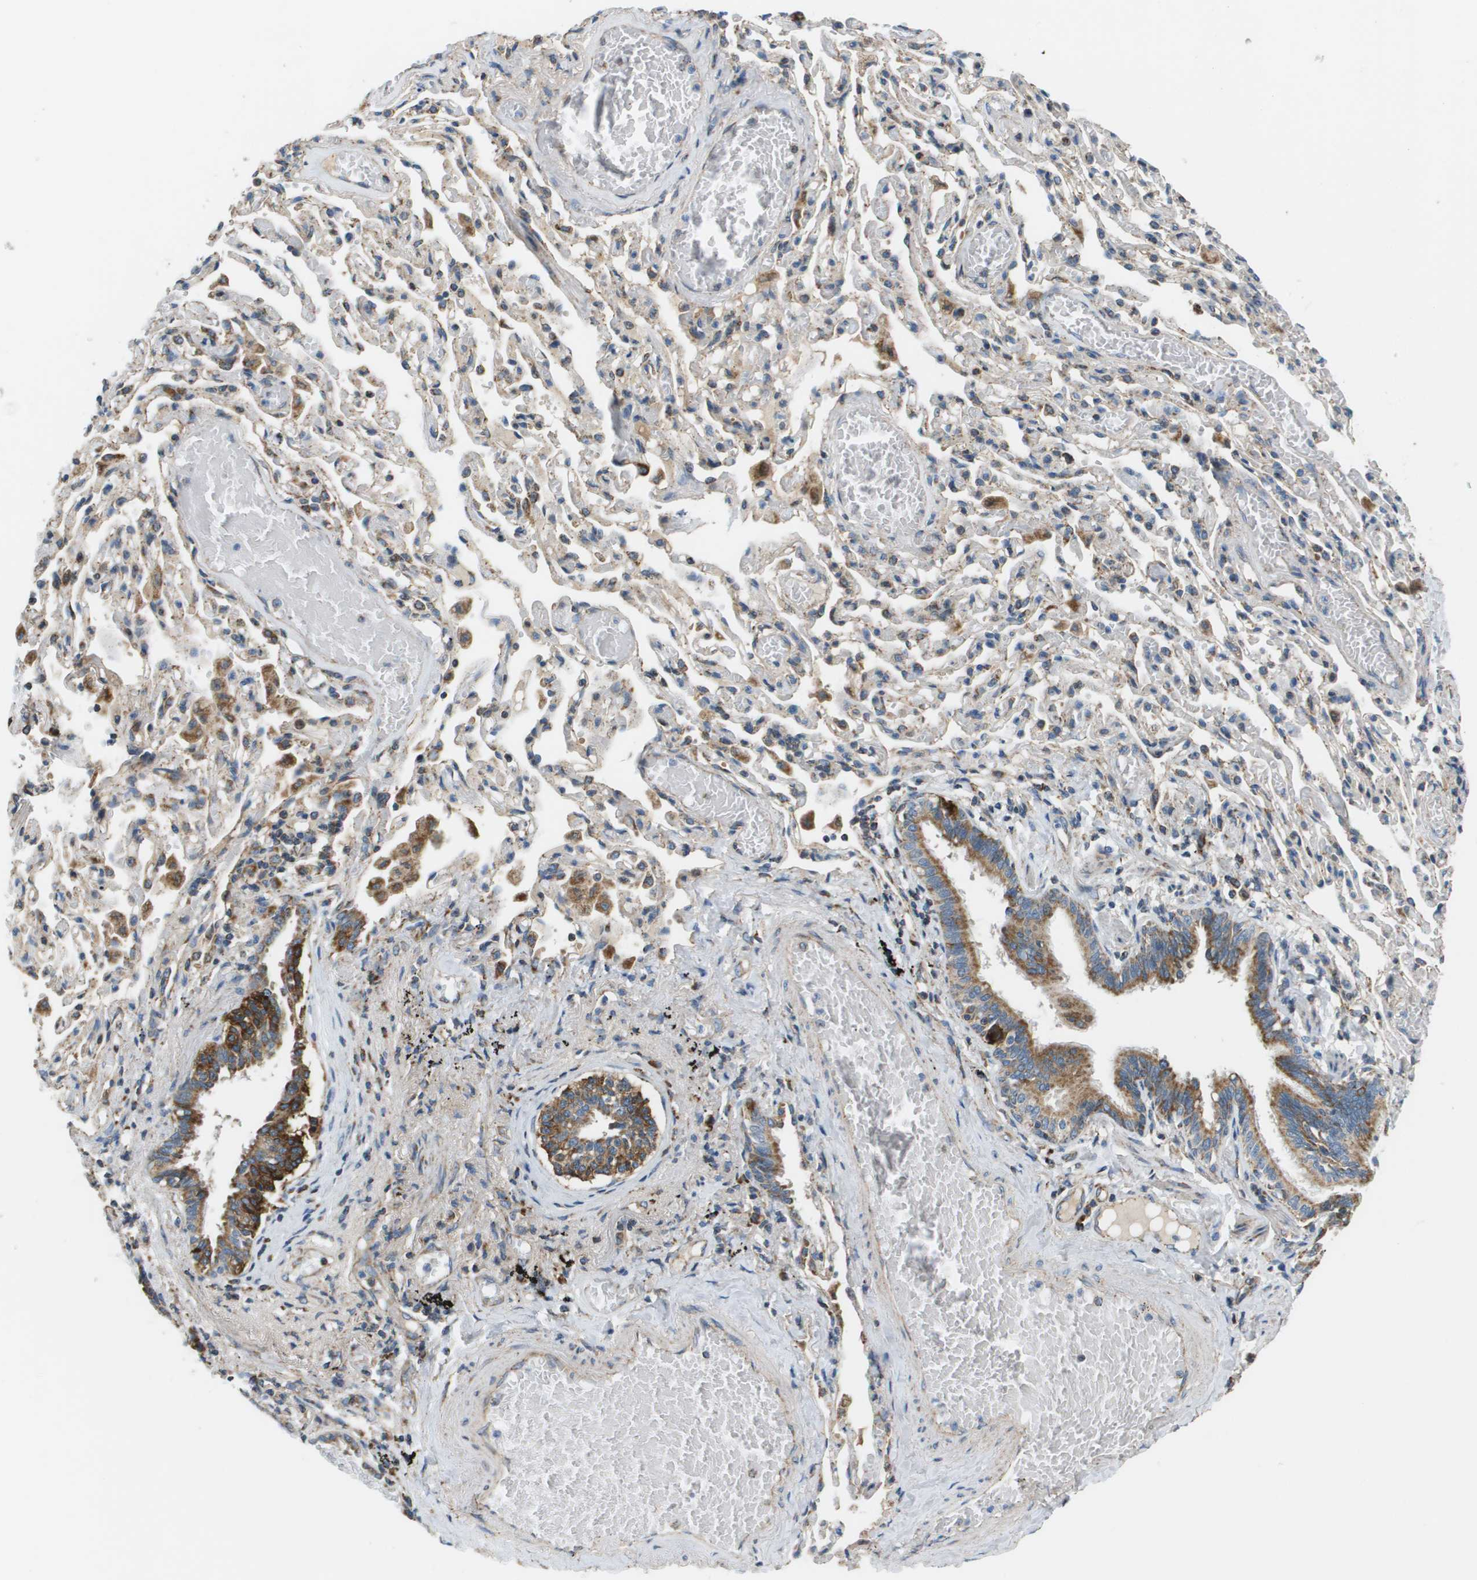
{"staining": {"intensity": "moderate", "quantity": ">75%", "location": "cytoplasmic/membranous"}, "tissue": "bronchus", "cell_type": "Respiratory epithelial cells", "image_type": "normal", "snomed": [{"axis": "morphology", "description": "Normal tissue, NOS"}, {"axis": "morphology", "description": "Inflammation, NOS"}, {"axis": "topography", "description": "Cartilage tissue"}, {"axis": "topography", "description": "Lung"}], "caption": "Immunohistochemical staining of normal human bronchus reveals medium levels of moderate cytoplasmic/membranous staining in approximately >75% of respiratory epithelial cells.", "gene": "NRK", "patient": {"sex": "male", "age": 71}}